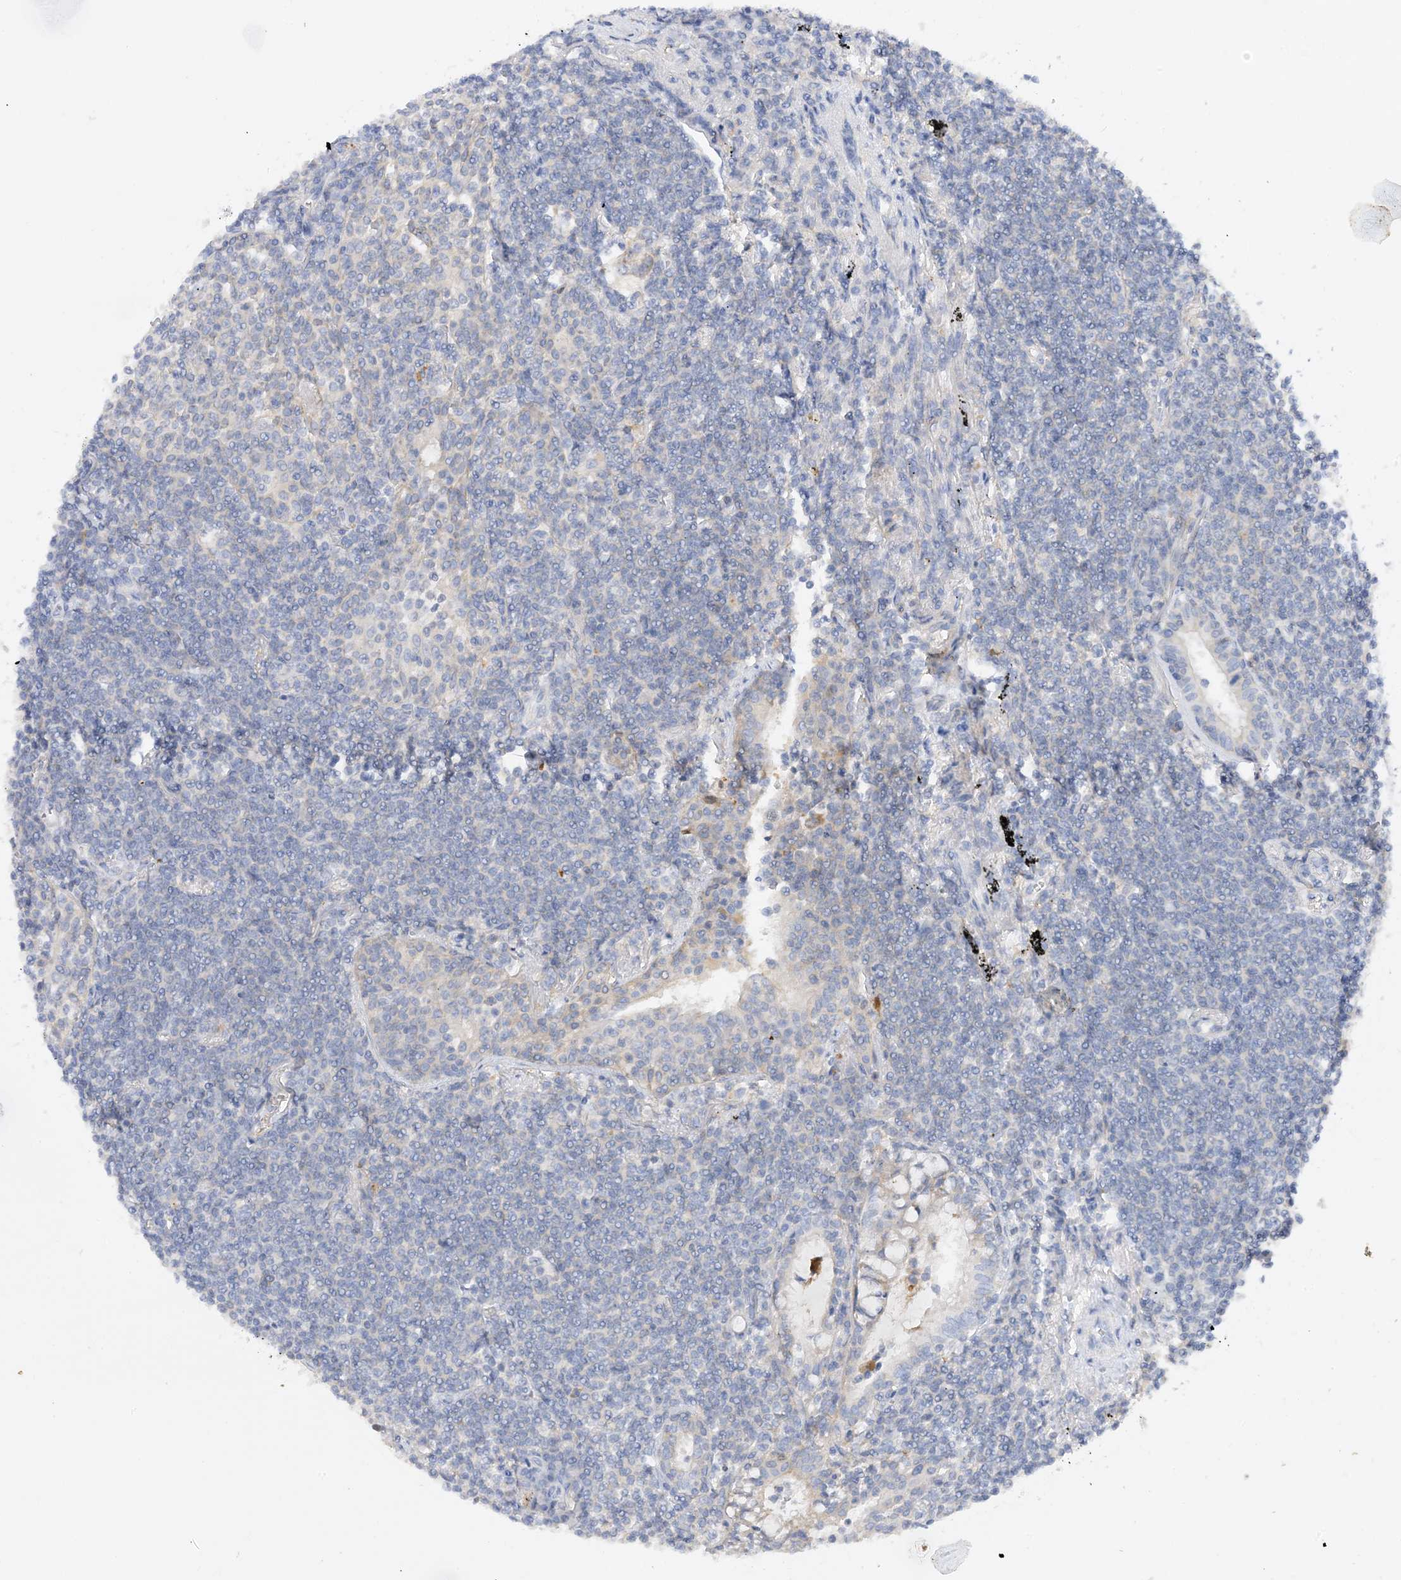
{"staining": {"intensity": "negative", "quantity": "none", "location": "none"}, "tissue": "lymphoma", "cell_type": "Tumor cells", "image_type": "cancer", "snomed": [{"axis": "morphology", "description": "Malignant lymphoma, non-Hodgkin's type, Low grade"}, {"axis": "topography", "description": "Lung"}], "caption": "Immunohistochemistry (IHC) photomicrograph of neoplastic tissue: lymphoma stained with DAB reveals no significant protein positivity in tumor cells.", "gene": "ARV1", "patient": {"sex": "female", "age": 71}}